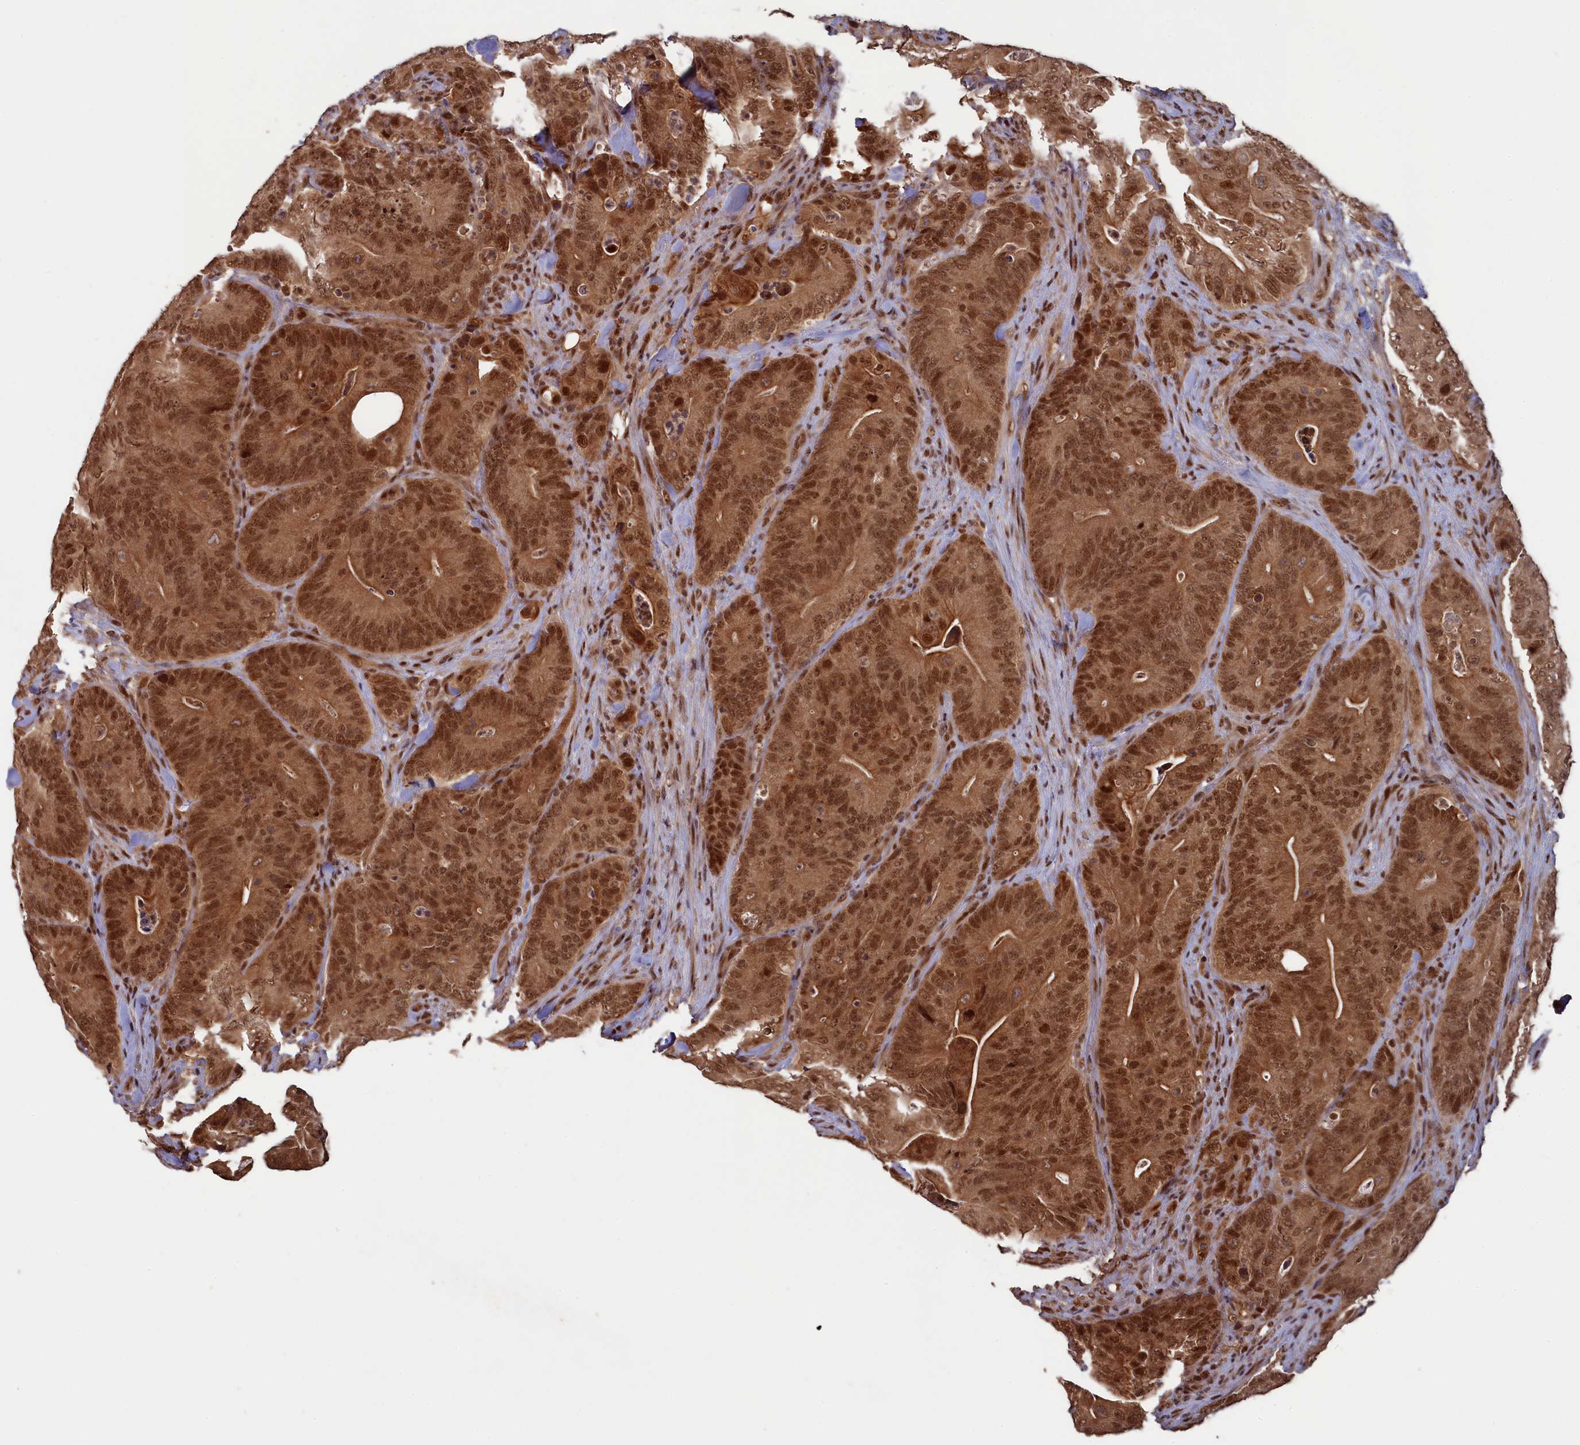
{"staining": {"intensity": "strong", "quantity": ">75%", "location": "cytoplasmic/membranous,nuclear"}, "tissue": "colorectal cancer", "cell_type": "Tumor cells", "image_type": "cancer", "snomed": [{"axis": "morphology", "description": "Normal tissue, NOS"}, {"axis": "topography", "description": "Colon"}], "caption": "A micrograph showing strong cytoplasmic/membranous and nuclear staining in about >75% of tumor cells in colorectal cancer, as visualized by brown immunohistochemical staining.", "gene": "NAE1", "patient": {"sex": "female", "age": 82}}